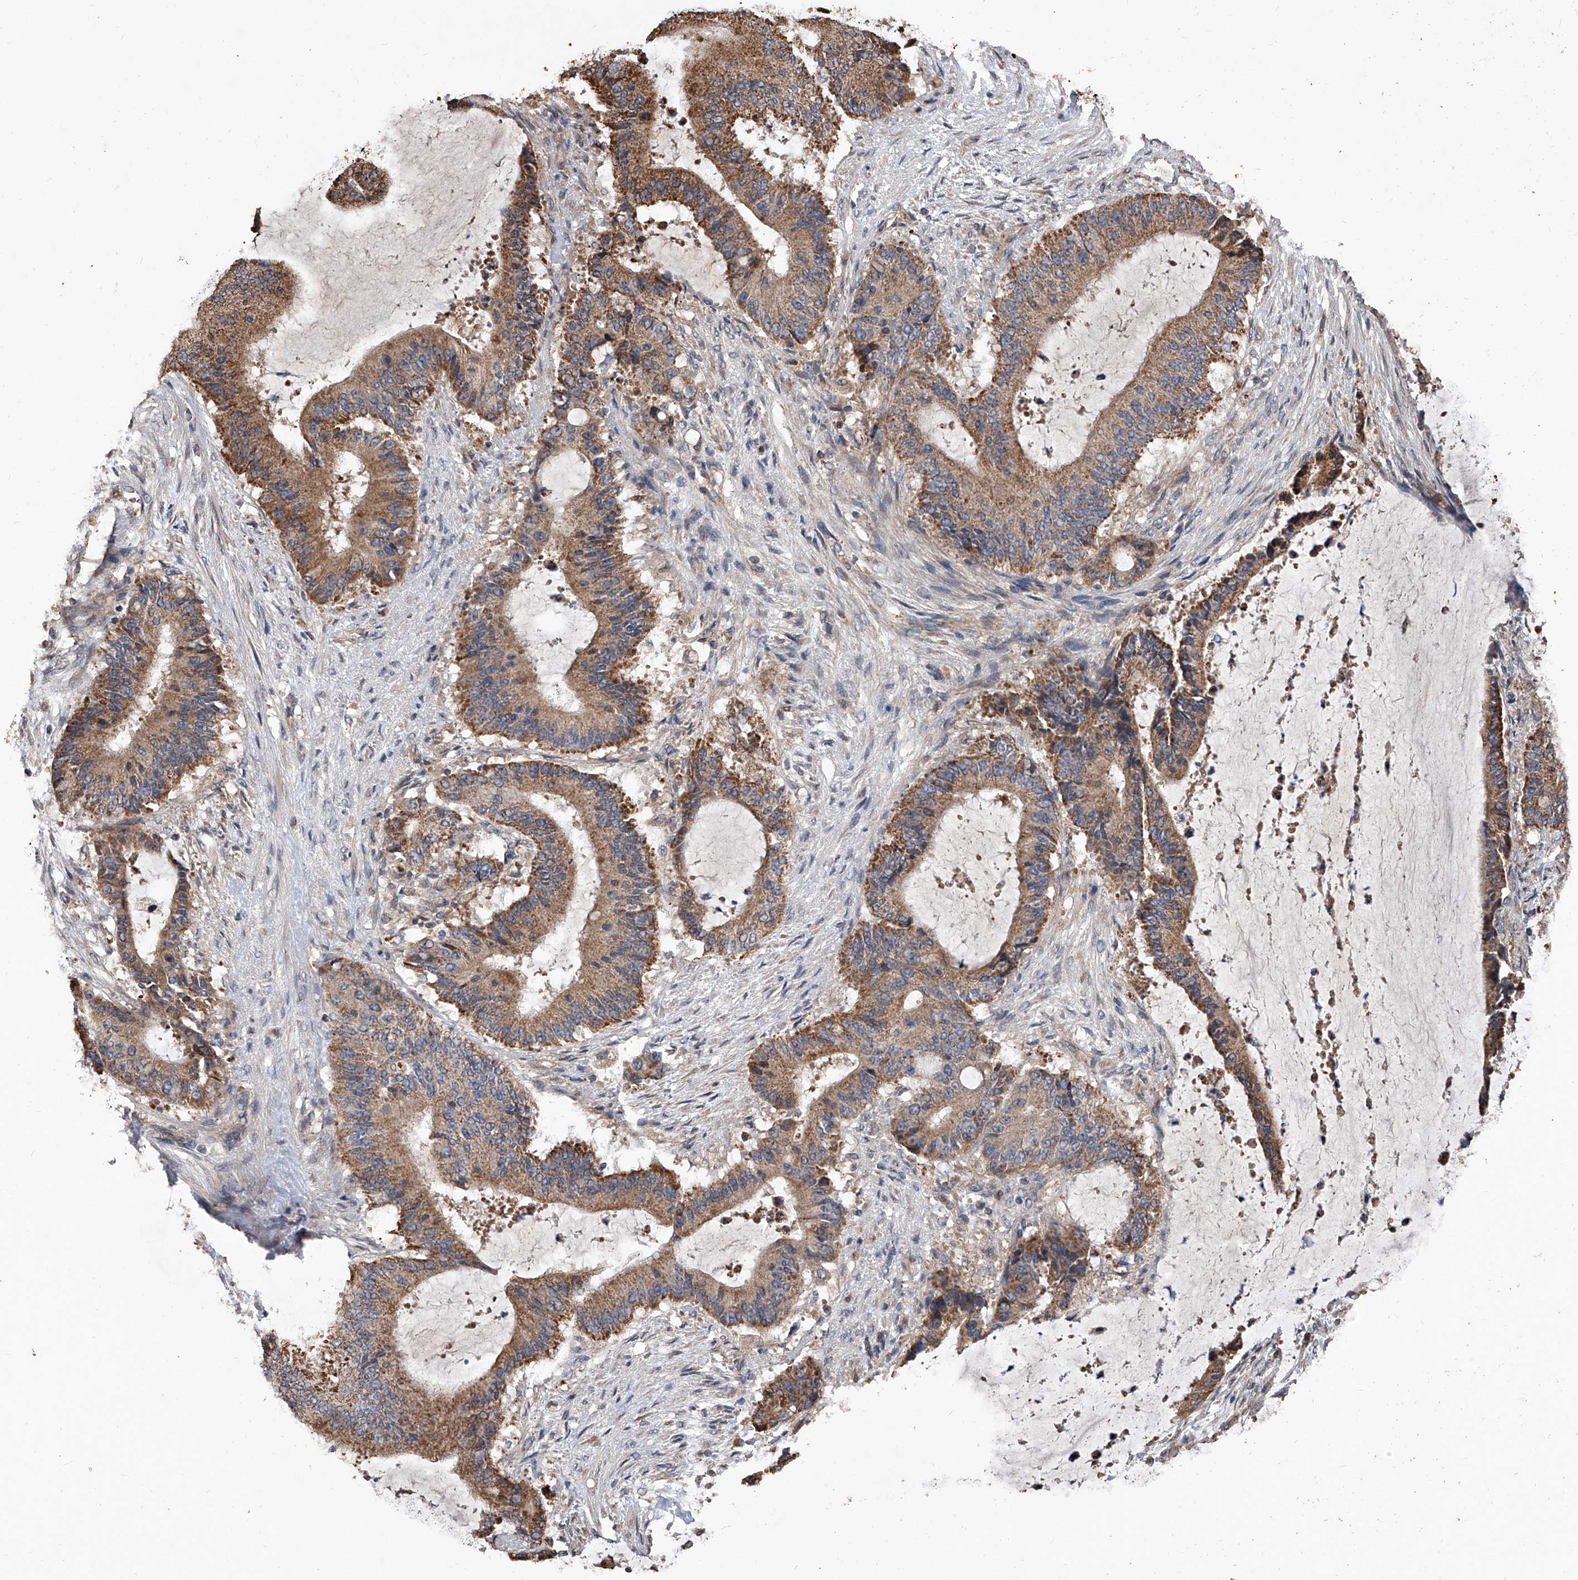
{"staining": {"intensity": "moderate", "quantity": ">75%", "location": "cytoplasmic/membranous"}, "tissue": "liver cancer", "cell_type": "Tumor cells", "image_type": "cancer", "snomed": [{"axis": "morphology", "description": "Normal tissue, NOS"}, {"axis": "morphology", "description": "Cholangiocarcinoma"}, {"axis": "topography", "description": "Liver"}, {"axis": "topography", "description": "Peripheral nerve tissue"}], "caption": "Protein staining of cholangiocarcinoma (liver) tissue reveals moderate cytoplasmic/membranous staining in about >75% of tumor cells. (brown staining indicates protein expression, while blue staining denotes nuclei).", "gene": "LTV1", "patient": {"sex": "female", "age": 73}}